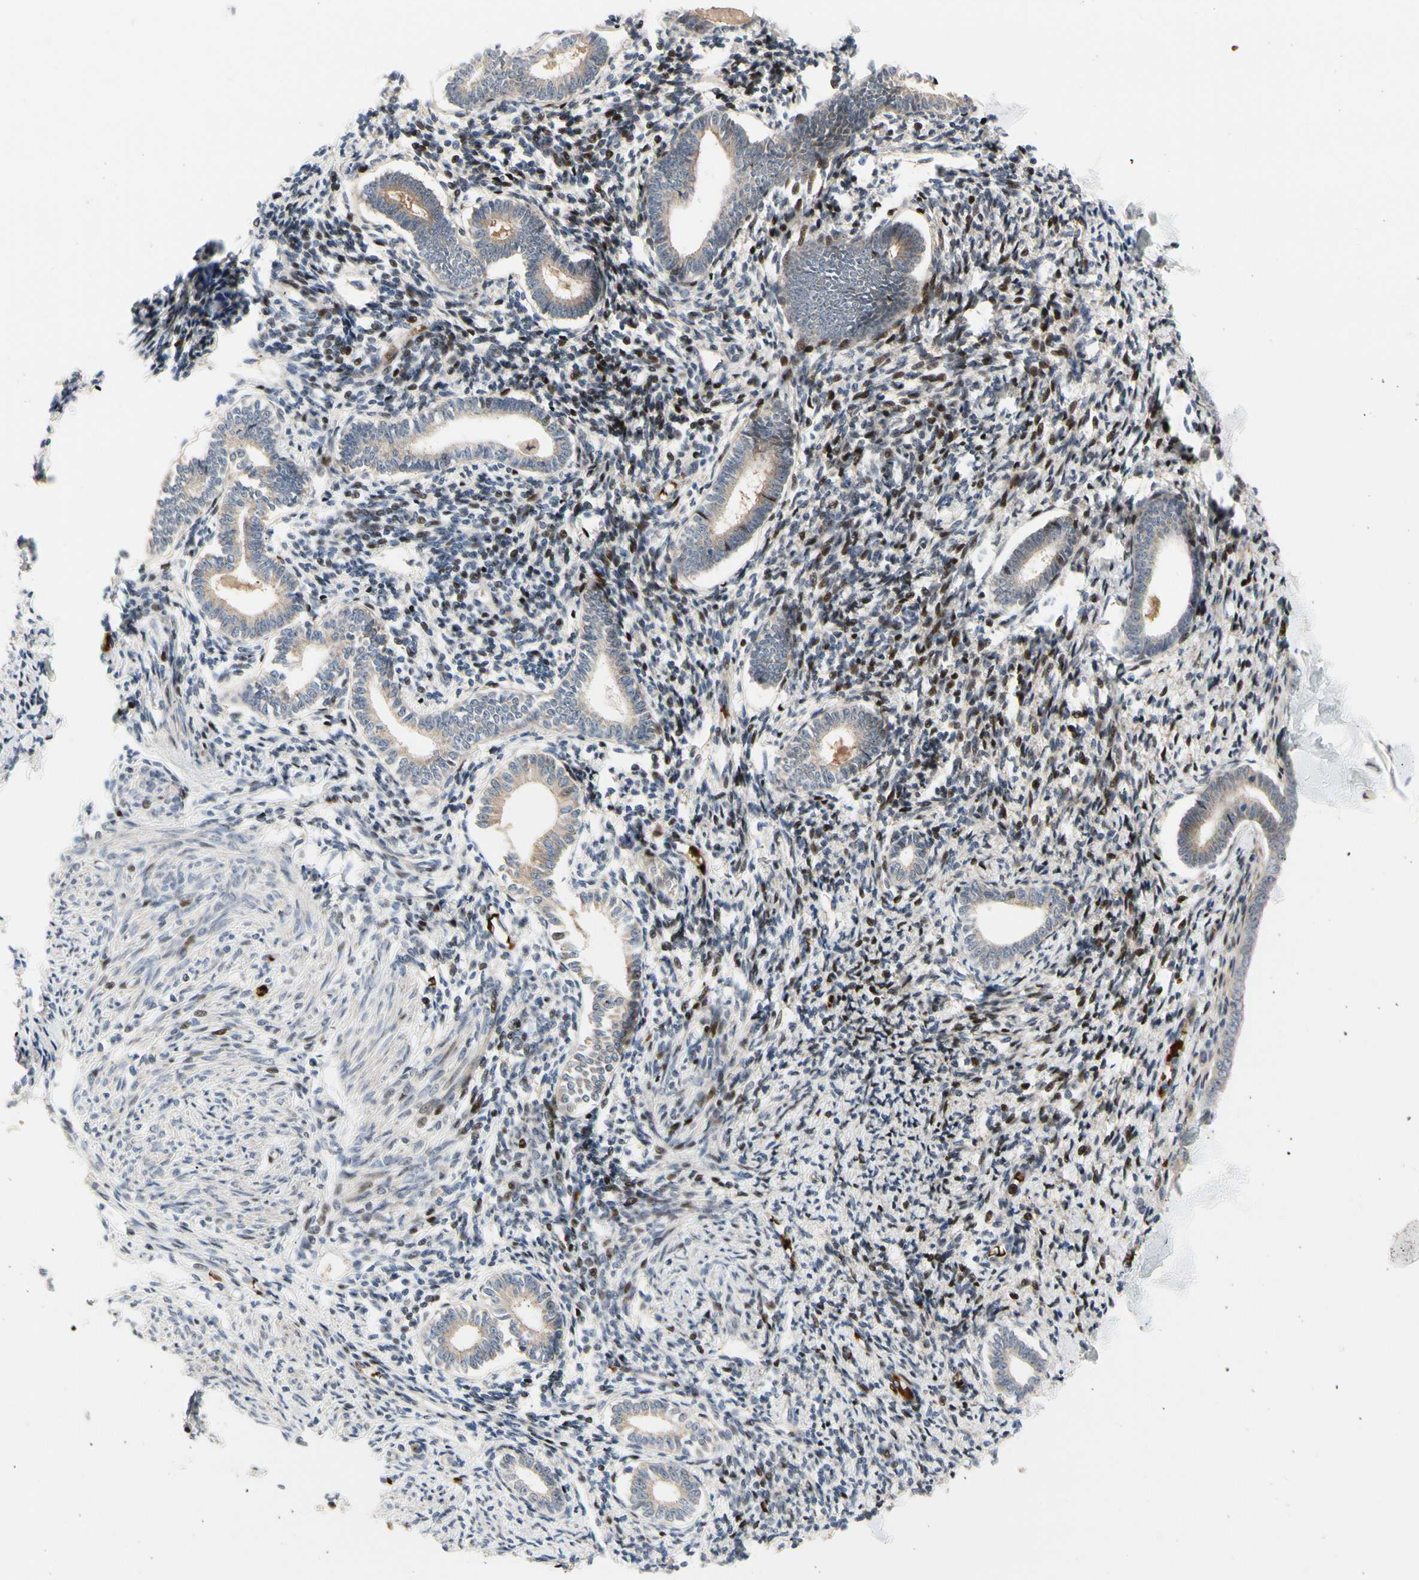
{"staining": {"intensity": "moderate", "quantity": "<25%", "location": "cytoplasmic/membranous,nuclear"}, "tissue": "endometrium", "cell_type": "Cells in endometrial stroma", "image_type": "normal", "snomed": [{"axis": "morphology", "description": "Normal tissue, NOS"}, {"axis": "topography", "description": "Endometrium"}], "caption": "Immunohistochemistry (IHC) (DAB) staining of normal human endometrium reveals moderate cytoplasmic/membranous,nuclear protein staining in approximately <25% of cells in endometrial stroma.", "gene": "HMGCR", "patient": {"sex": "female", "age": 71}}